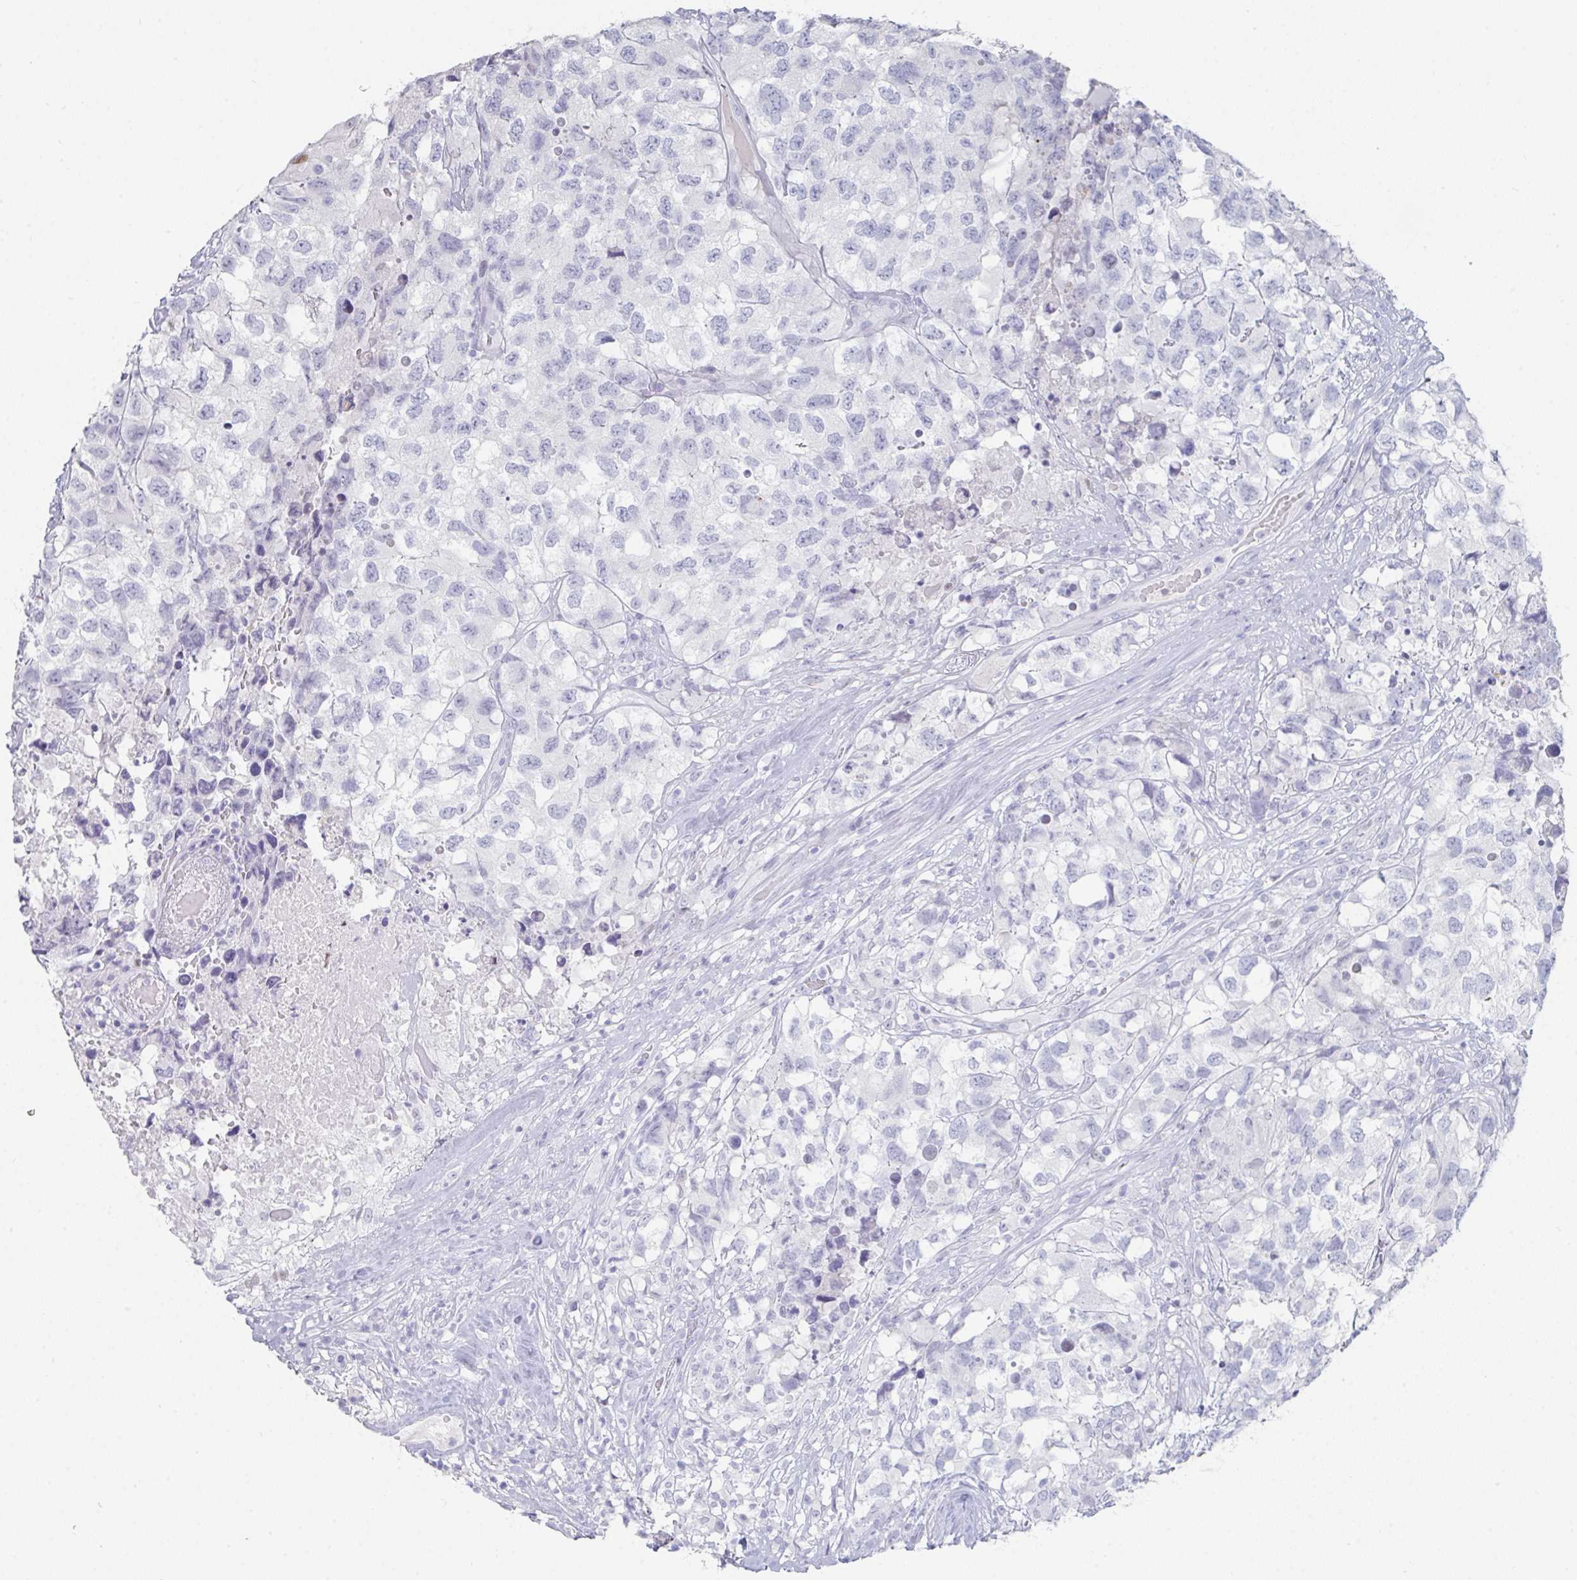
{"staining": {"intensity": "negative", "quantity": "none", "location": "none"}, "tissue": "testis cancer", "cell_type": "Tumor cells", "image_type": "cancer", "snomed": [{"axis": "morphology", "description": "Carcinoma, Embryonal, NOS"}, {"axis": "topography", "description": "Testis"}], "caption": "Immunohistochemistry (IHC) photomicrograph of testis cancer stained for a protein (brown), which exhibits no staining in tumor cells. (Brightfield microscopy of DAB (3,3'-diaminobenzidine) immunohistochemistry (IHC) at high magnification).", "gene": "RUBCN", "patient": {"sex": "male", "age": 83}}